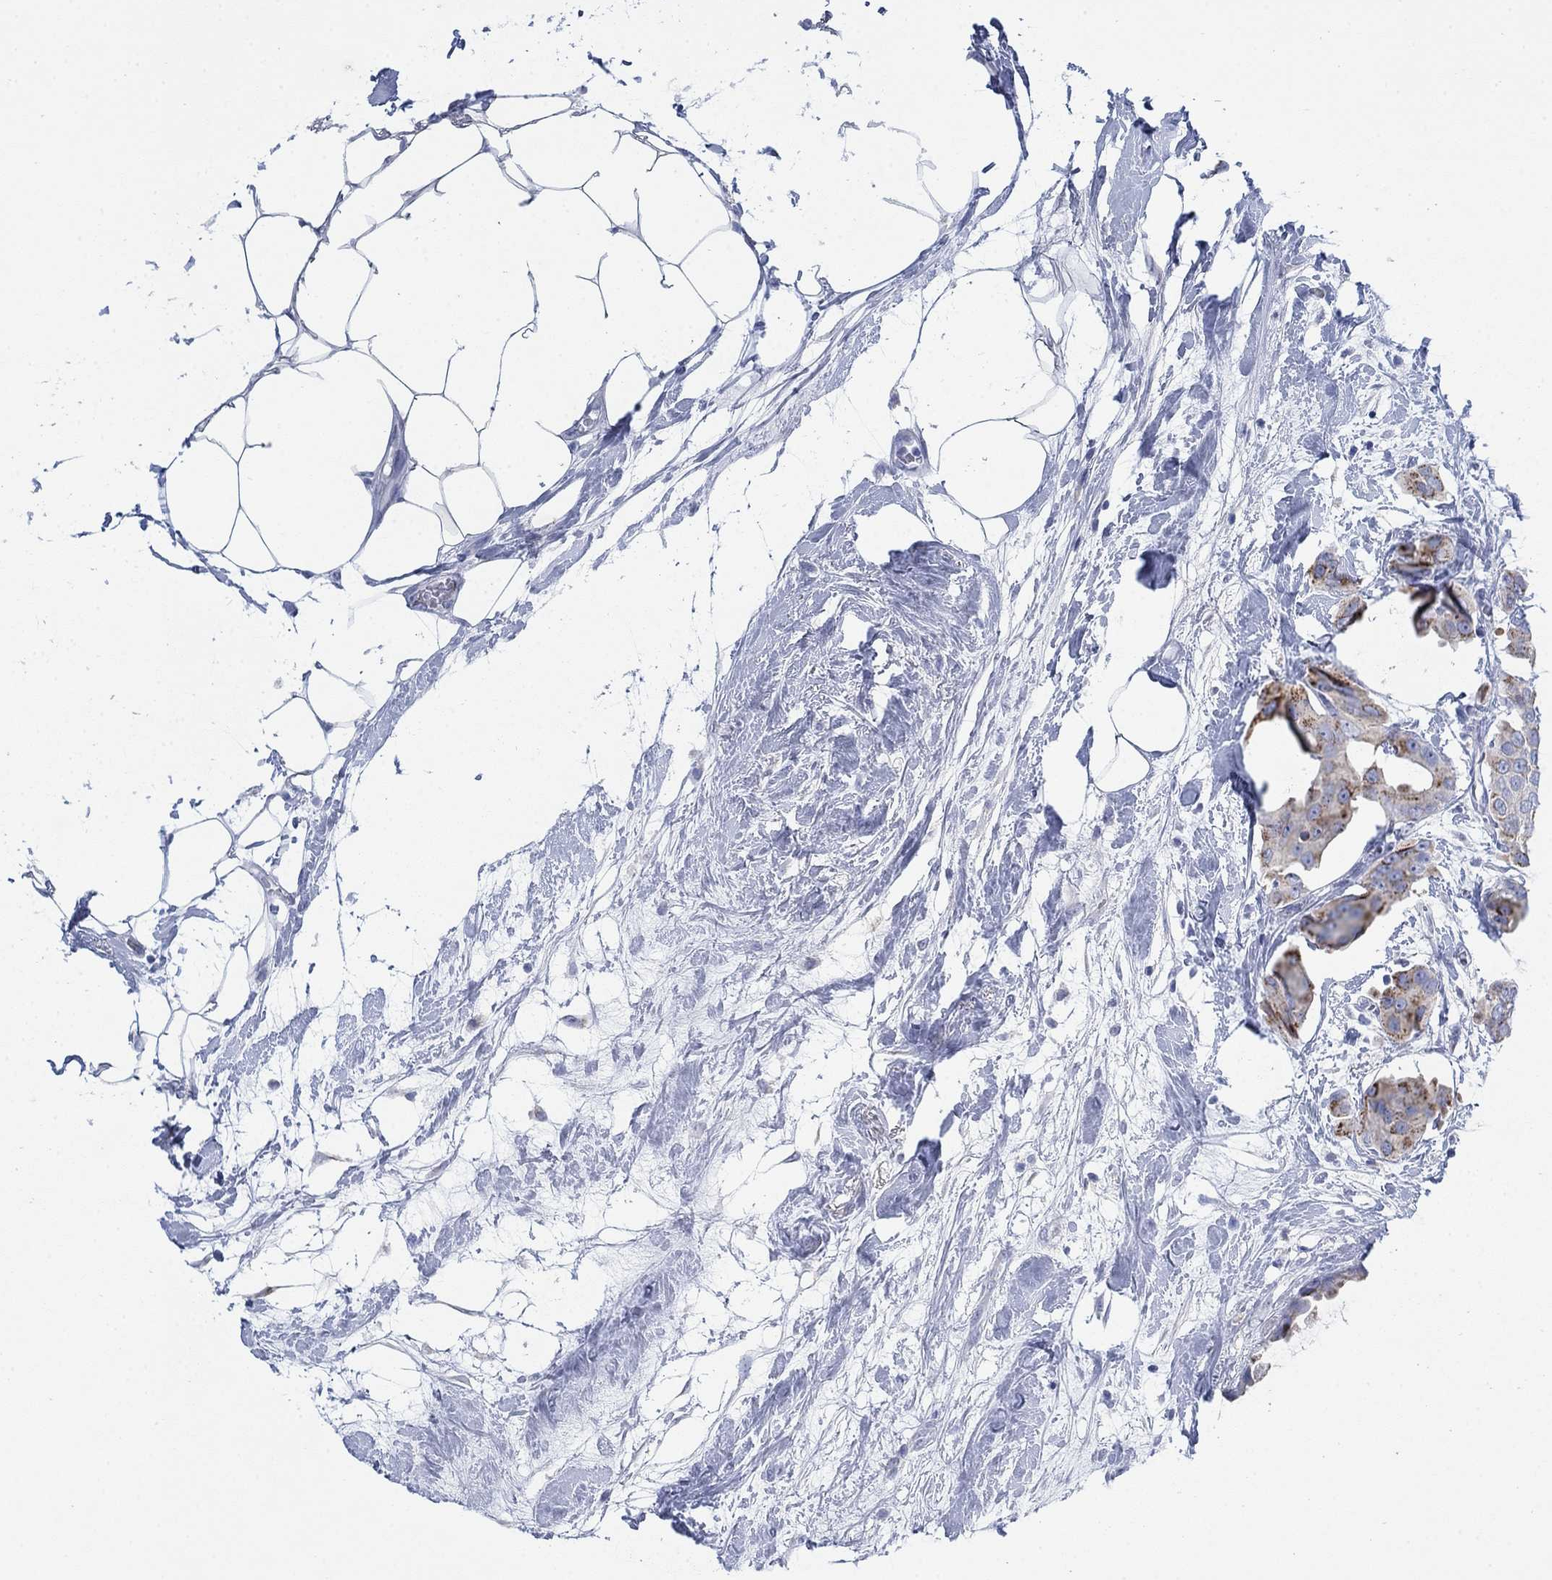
{"staining": {"intensity": "moderate", "quantity": "25%-75%", "location": "cytoplasmic/membranous"}, "tissue": "breast cancer", "cell_type": "Tumor cells", "image_type": "cancer", "snomed": [{"axis": "morphology", "description": "Duct carcinoma"}, {"axis": "topography", "description": "Breast"}], "caption": "This image reveals invasive ductal carcinoma (breast) stained with immunohistochemistry to label a protein in brown. The cytoplasmic/membranous of tumor cells show moderate positivity for the protein. Nuclei are counter-stained blue.", "gene": "SCCPDH", "patient": {"sex": "female", "age": 45}}